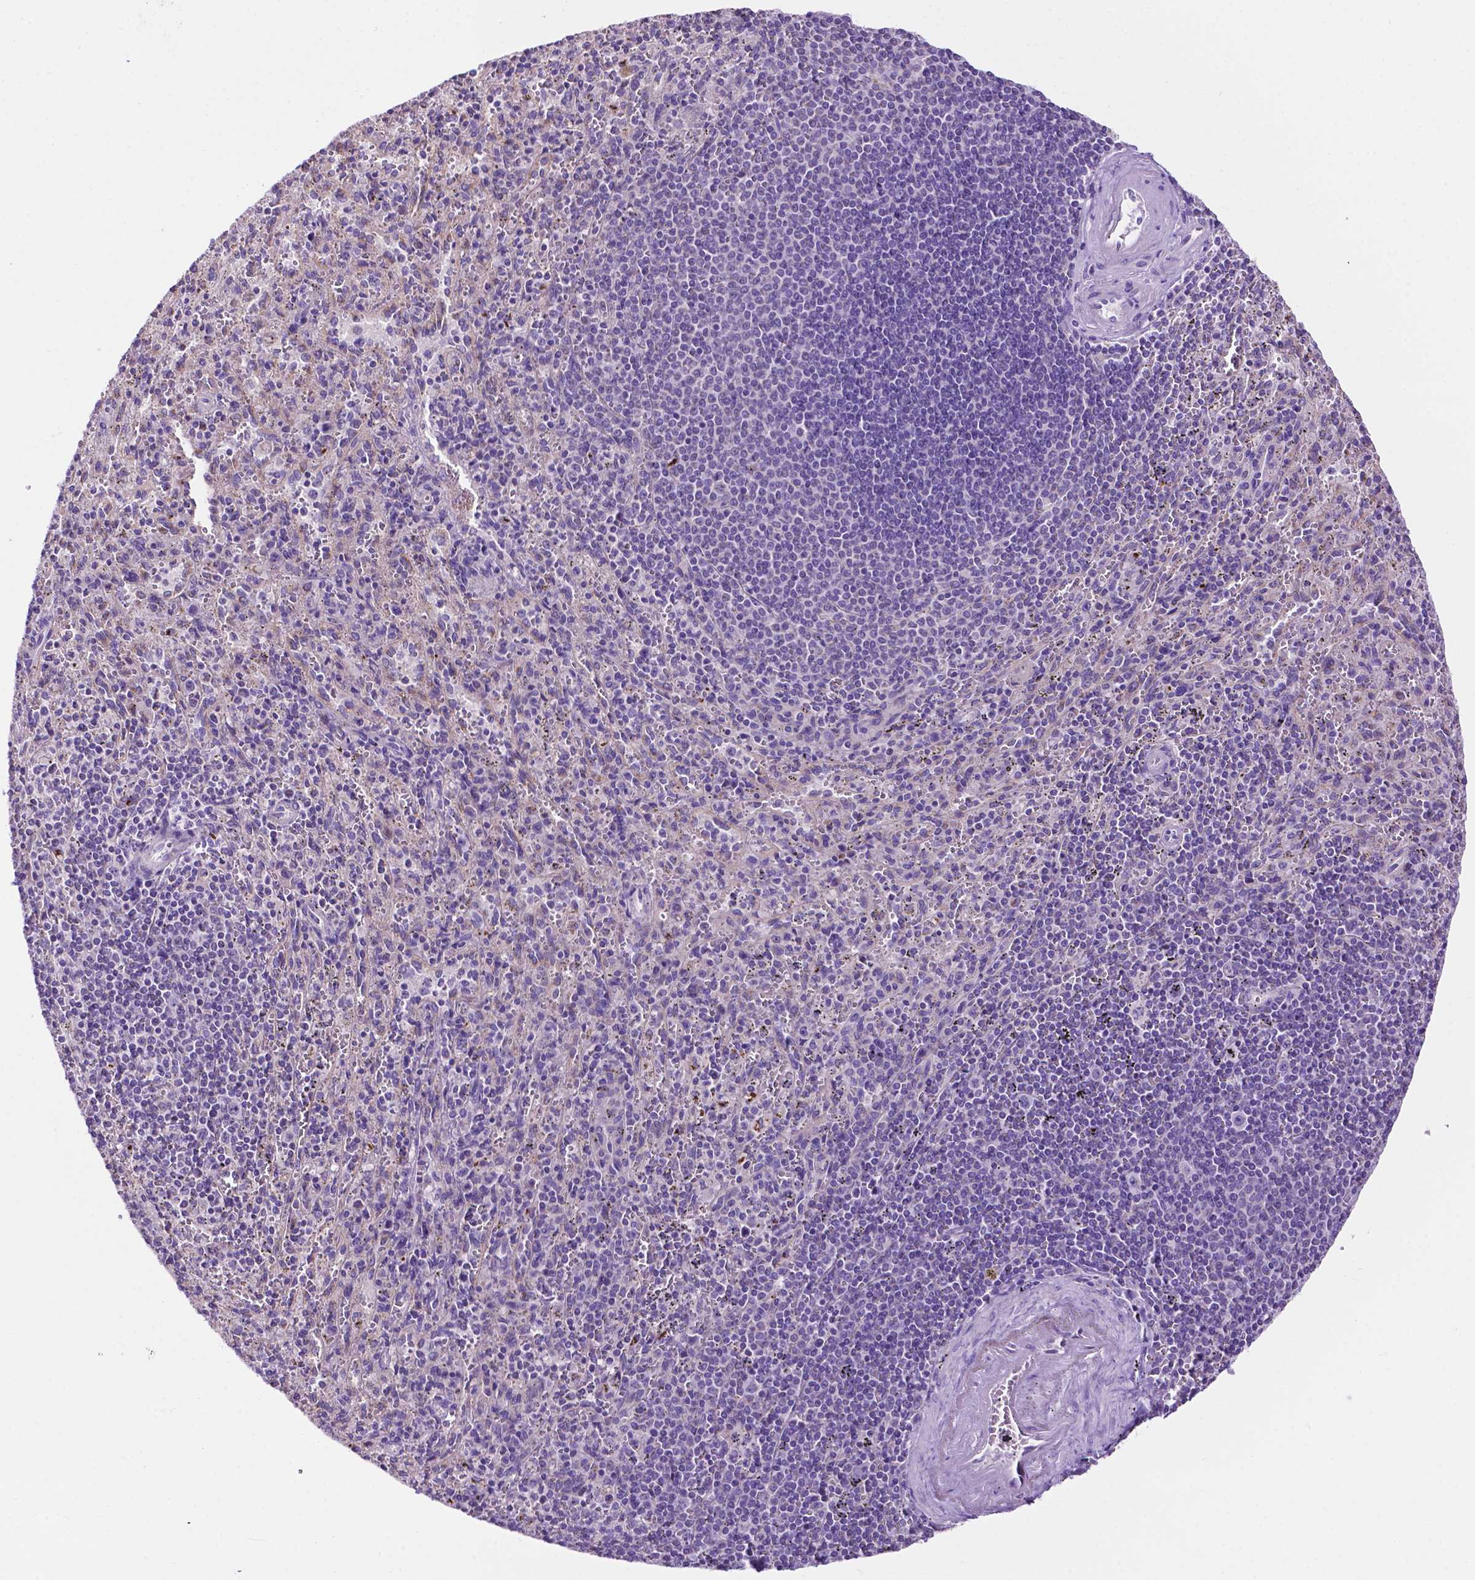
{"staining": {"intensity": "negative", "quantity": "none", "location": "none"}, "tissue": "spleen", "cell_type": "Cells in red pulp", "image_type": "normal", "snomed": [{"axis": "morphology", "description": "Normal tissue, NOS"}, {"axis": "topography", "description": "Spleen"}], "caption": "This is an immunohistochemistry (IHC) histopathology image of unremarkable human spleen. There is no staining in cells in red pulp.", "gene": "PHYHIP", "patient": {"sex": "male", "age": 57}}